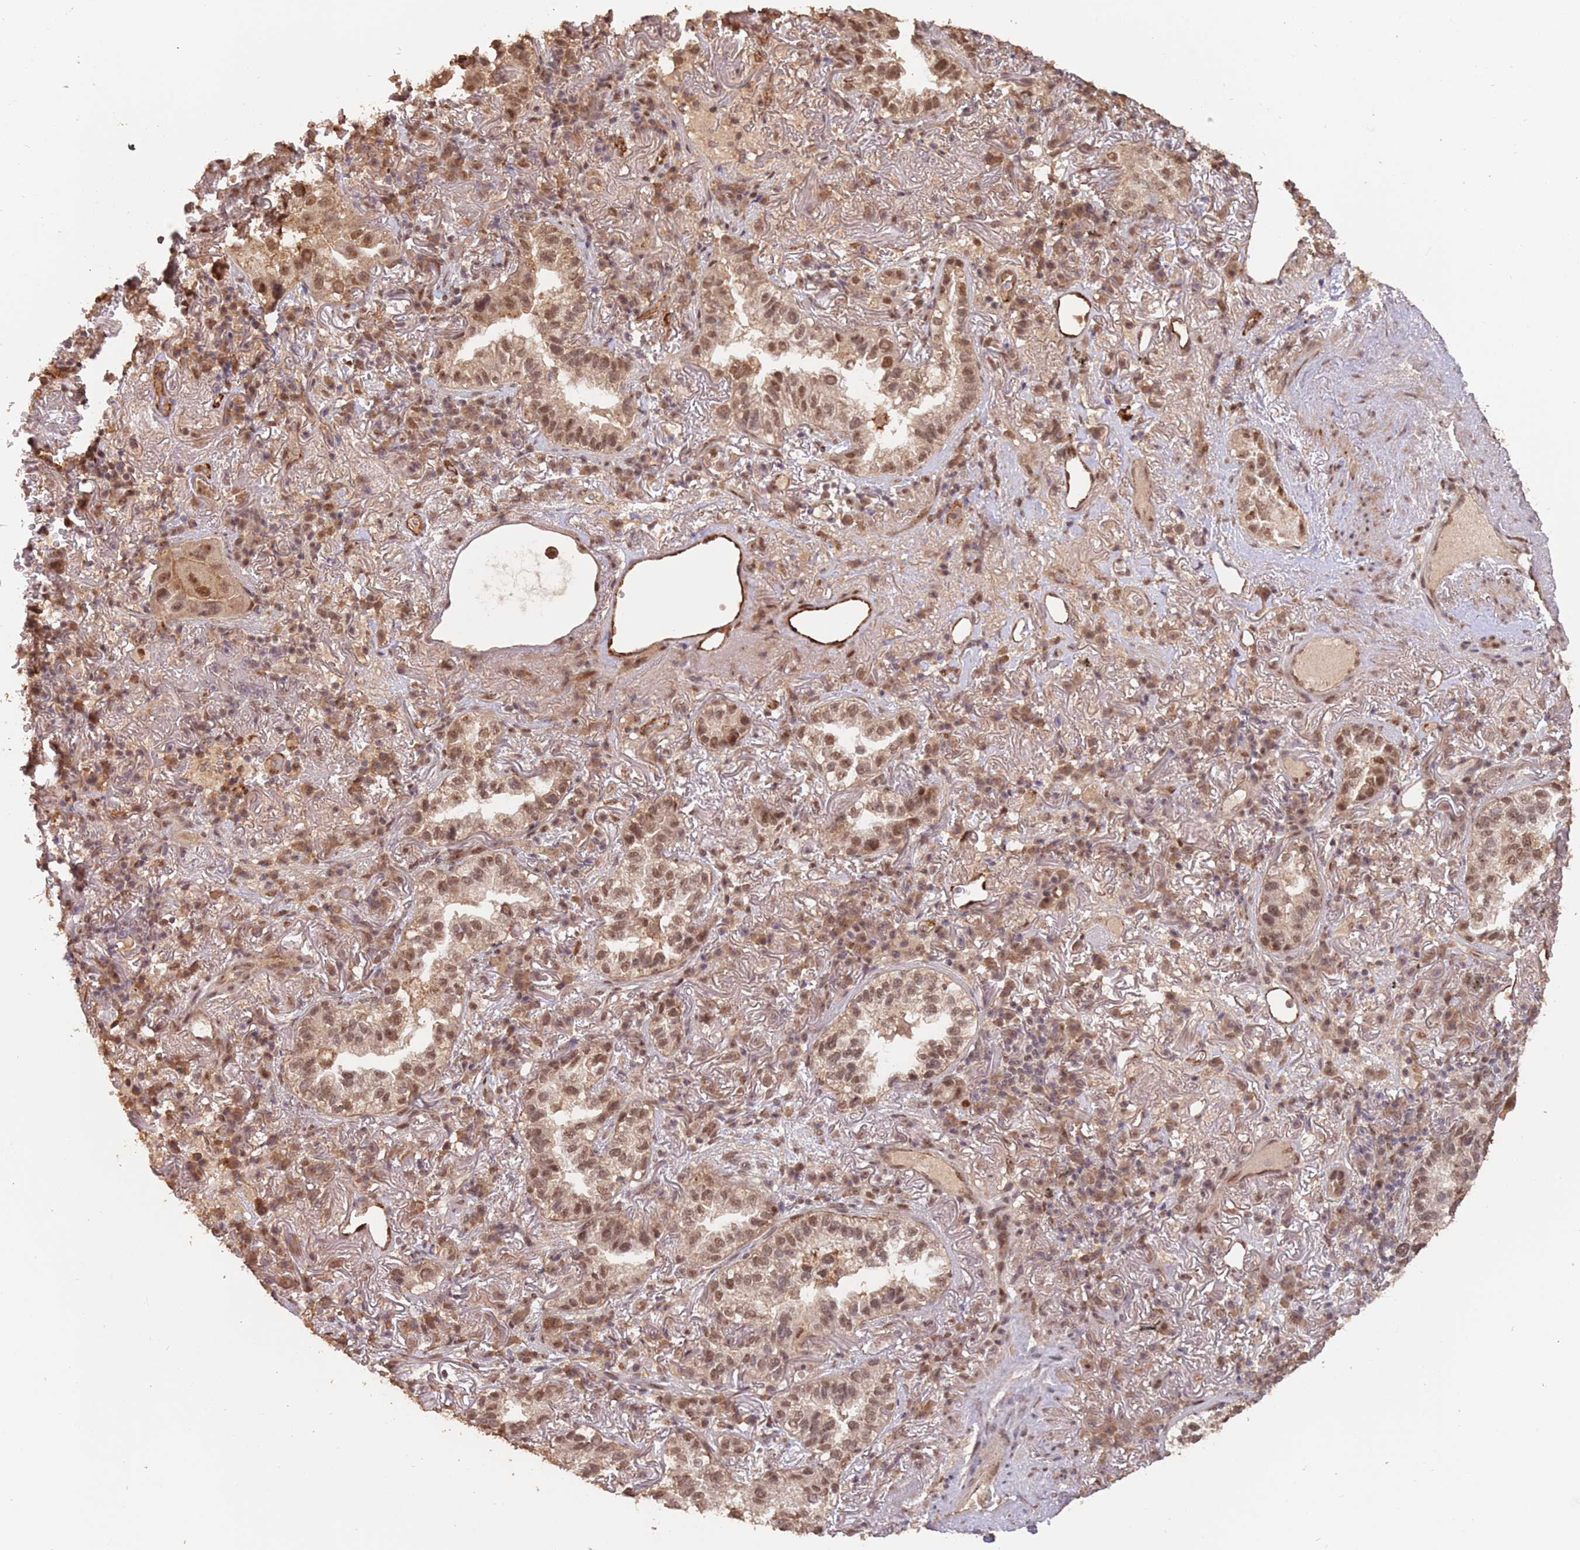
{"staining": {"intensity": "moderate", "quantity": ">75%", "location": "nuclear"}, "tissue": "lung cancer", "cell_type": "Tumor cells", "image_type": "cancer", "snomed": [{"axis": "morphology", "description": "Adenocarcinoma, NOS"}, {"axis": "topography", "description": "Lung"}], "caption": "A photomicrograph of adenocarcinoma (lung) stained for a protein demonstrates moderate nuclear brown staining in tumor cells. (brown staining indicates protein expression, while blue staining denotes nuclei).", "gene": "RFXANK", "patient": {"sex": "female", "age": 69}}